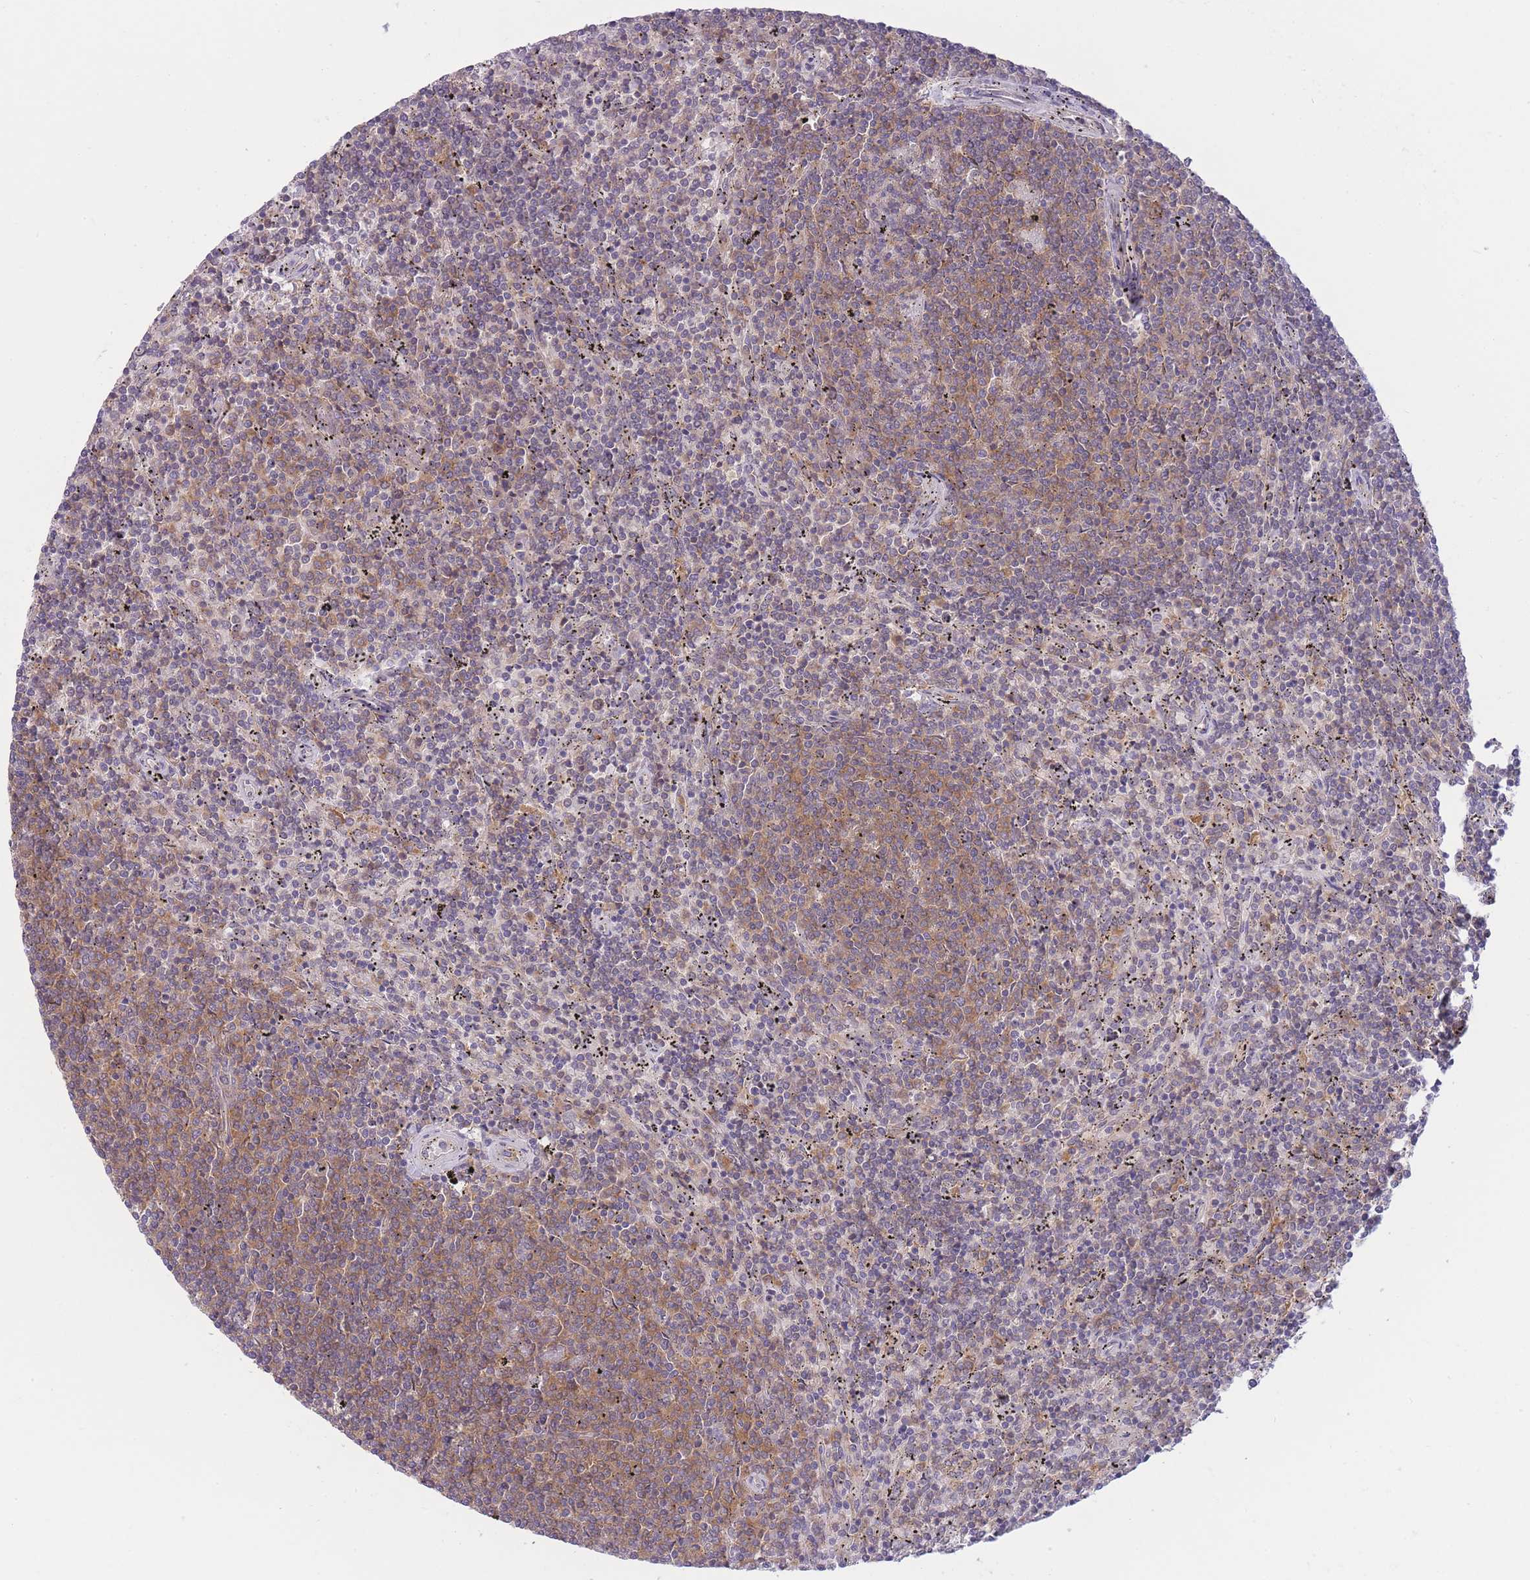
{"staining": {"intensity": "weak", "quantity": "<25%", "location": "cytoplasmic/membranous"}, "tissue": "lymphoma", "cell_type": "Tumor cells", "image_type": "cancer", "snomed": [{"axis": "morphology", "description": "Malignant lymphoma, non-Hodgkin's type, Low grade"}, {"axis": "topography", "description": "Spleen"}], "caption": "A high-resolution photomicrograph shows immunohistochemistry (IHC) staining of lymphoma, which reveals no significant expression in tumor cells. (DAB (3,3'-diaminobenzidine) immunohistochemistry visualized using brightfield microscopy, high magnification).", "gene": "PFDN6", "patient": {"sex": "female", "age": 50}}